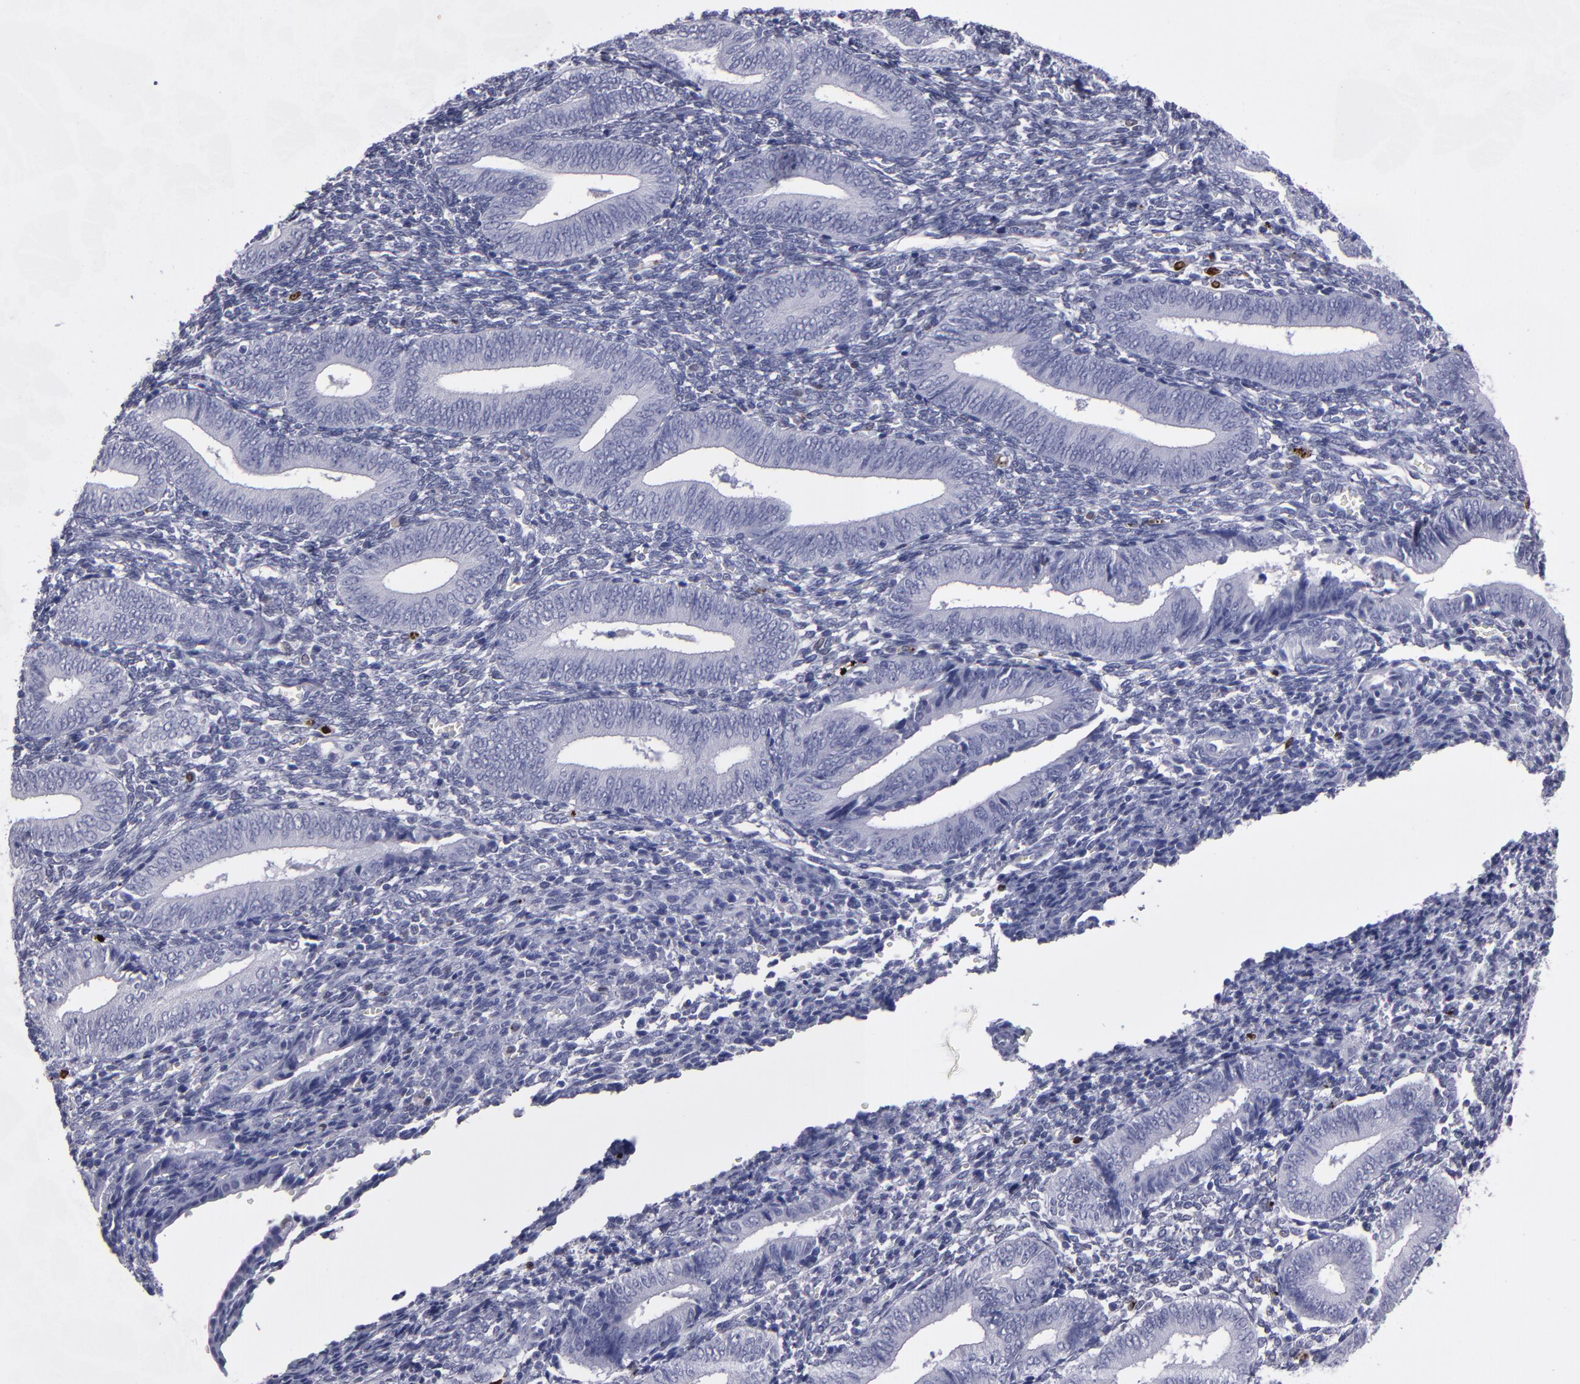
{"staining": {"intensity": "negative", "quantity": "none", "location": "none"}, "tissue": "endometrium", "cell_type": "Cells in endometrial stroma", "image_type": "normal", "snomed": [{"axis": "morphology", "description": "Normal tissue, NOS"}, {"axis": "topography", "description": "Uterus"}, {"axis": "topography", "description": "Endometrium"}], "caption": "DAB immunohistochemical staining of benign human endometrium exhibits no significant positivity in cells in endometrial stroma.", "gene": "IRF8", "patient": {"sex": "female", "age": 33}}